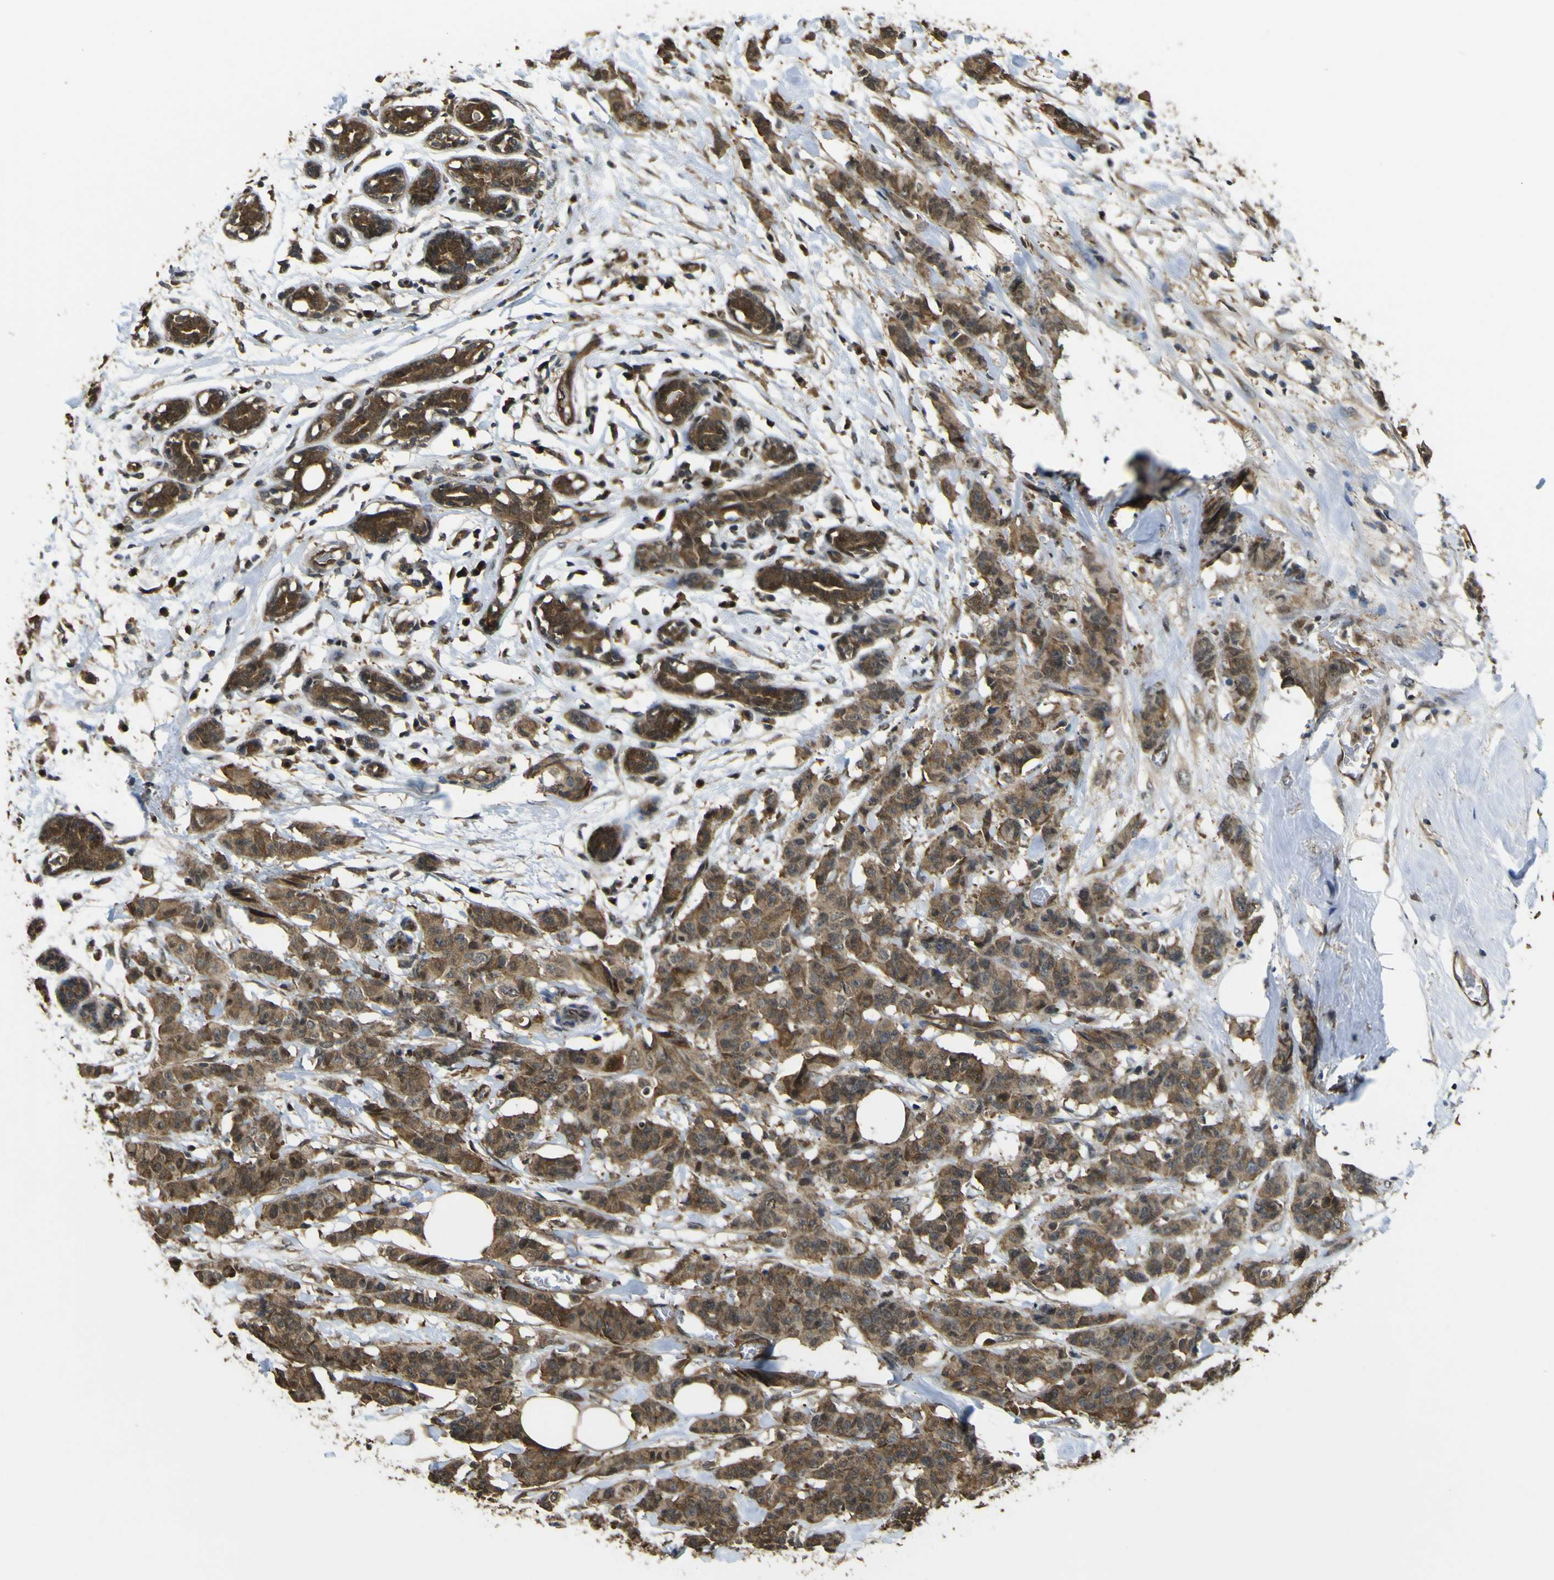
{"staining": {"intensity": "strong", "quantity": ">75%", "location": "cytoplasmic/membranous"}, "tissue": "breast cancer", "cell_type": "Tumor cells", "image_type": "cancer", "snomed": [{"axis": "morphology", "description": "Normal tissue, NOS"}, {"axis": "morphology", "description": "Duct carcinoma"}, {"axis": "topography", "description": "Breast"}], "caption": "Immunohistochemical staining of breast intraductal carcinoma reveals high levels of strong cytoplasmic/membranous staining in approximately >75% of tumor cells.", "gene": "YWHAG", "patient": {"sex": "female", "age": 40}}